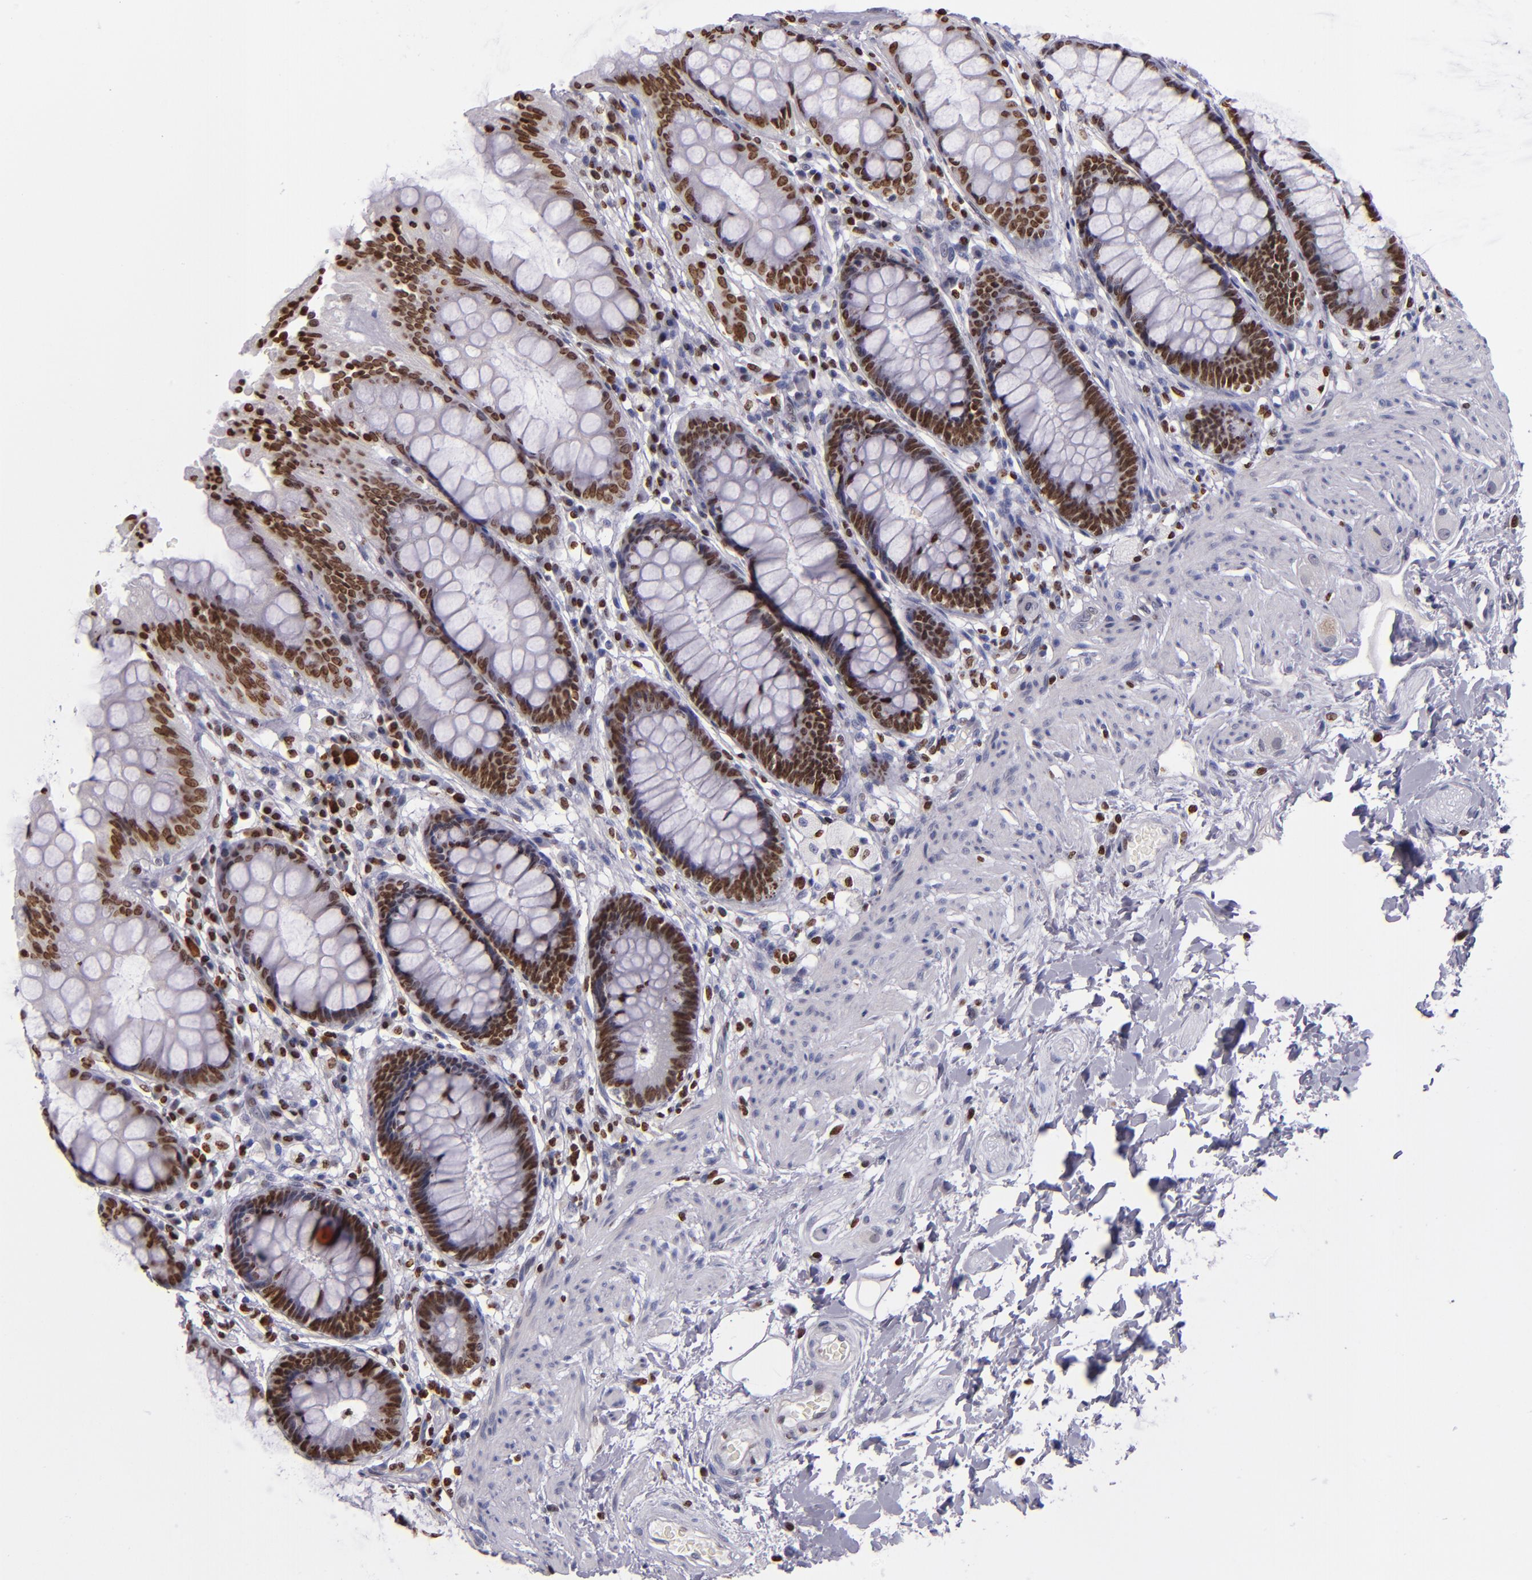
{"staining": {"intensity": "strong", "quantity": ">75%", "location": "nuclear"}, "tissue": "rectum", "cell_type": "Glandular cells", "image_type": "normal", "snomed": [{"axis": "morphology", "description": "Normal tissue, NOS"}, {"axis": "topography", "description": "Rectum"}], "caption": "A brown stain highlights strong nuclear staining of a protein in glandular cells of unremarkable rectum. (IHC, brightfield microscopy, high magnification).", "gene": "CDKL5", "patient": {"sex": "female", "age": 46}}